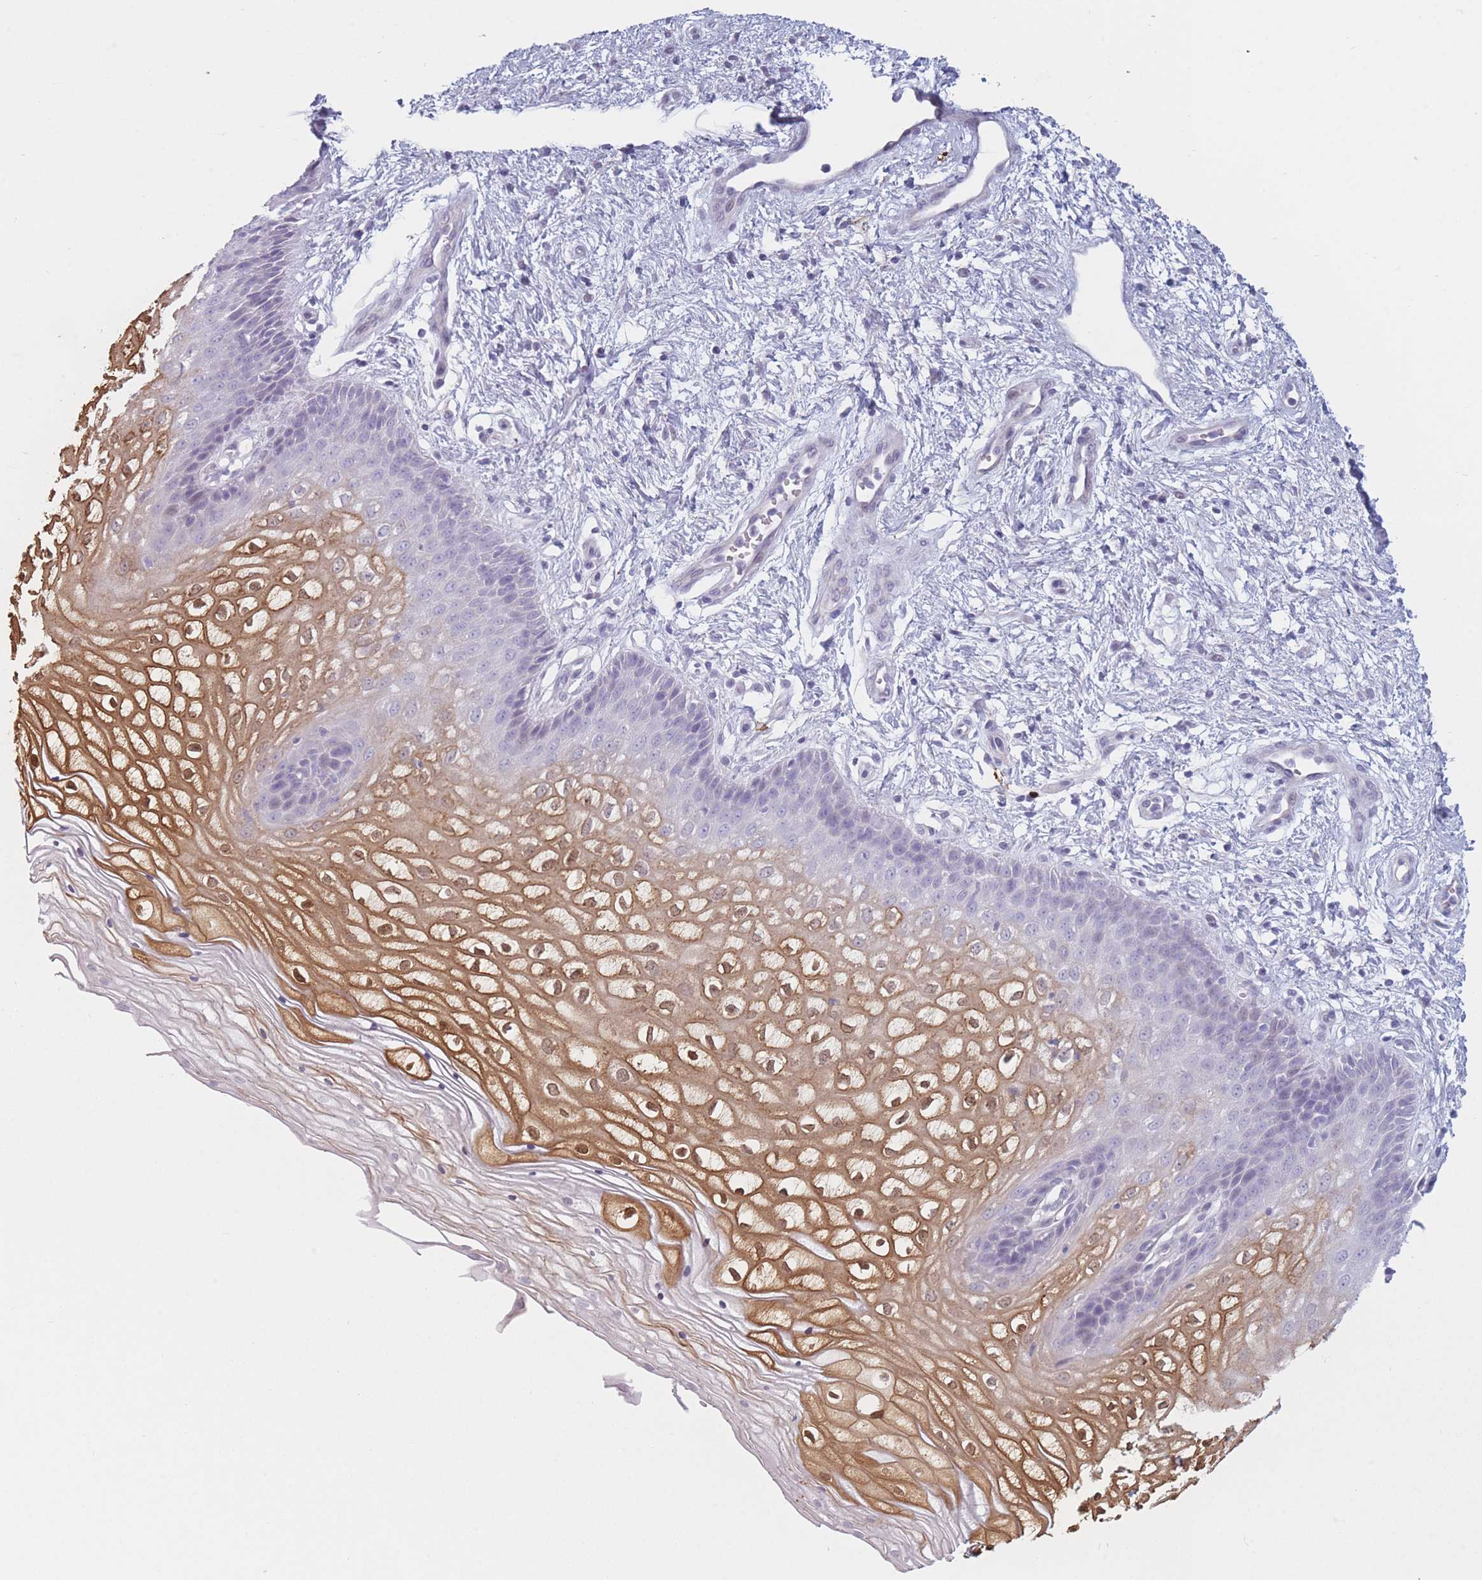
{"staining": {"intensity": "moderate", "quantity": "25%-75%", "location": "cytoplasmic/membranous,nuclear"}, "tissue": "vagina", "cell_type": "Squamous epithelial cells", "image_type": "normal", "snomed": [{"axis": "morphology", "description": "Normal tissue, NOS"}, {"axis": "topography", "description": "Vagina"}], "caption": "Immunohistochemistry (IHC) photomicrograph of unremarkable vagina: vagina stained using immunohistochemistry shows medium levels of moderate protein expression localized specifically in the cytoplasmic/membranous,nuclear of squamous epithelial cells, appearing as a cytoplasmic/membranous,nuclear brown color.", "gene": "PLEKHG2", "patient": {"sex": "female", "age": 34}}